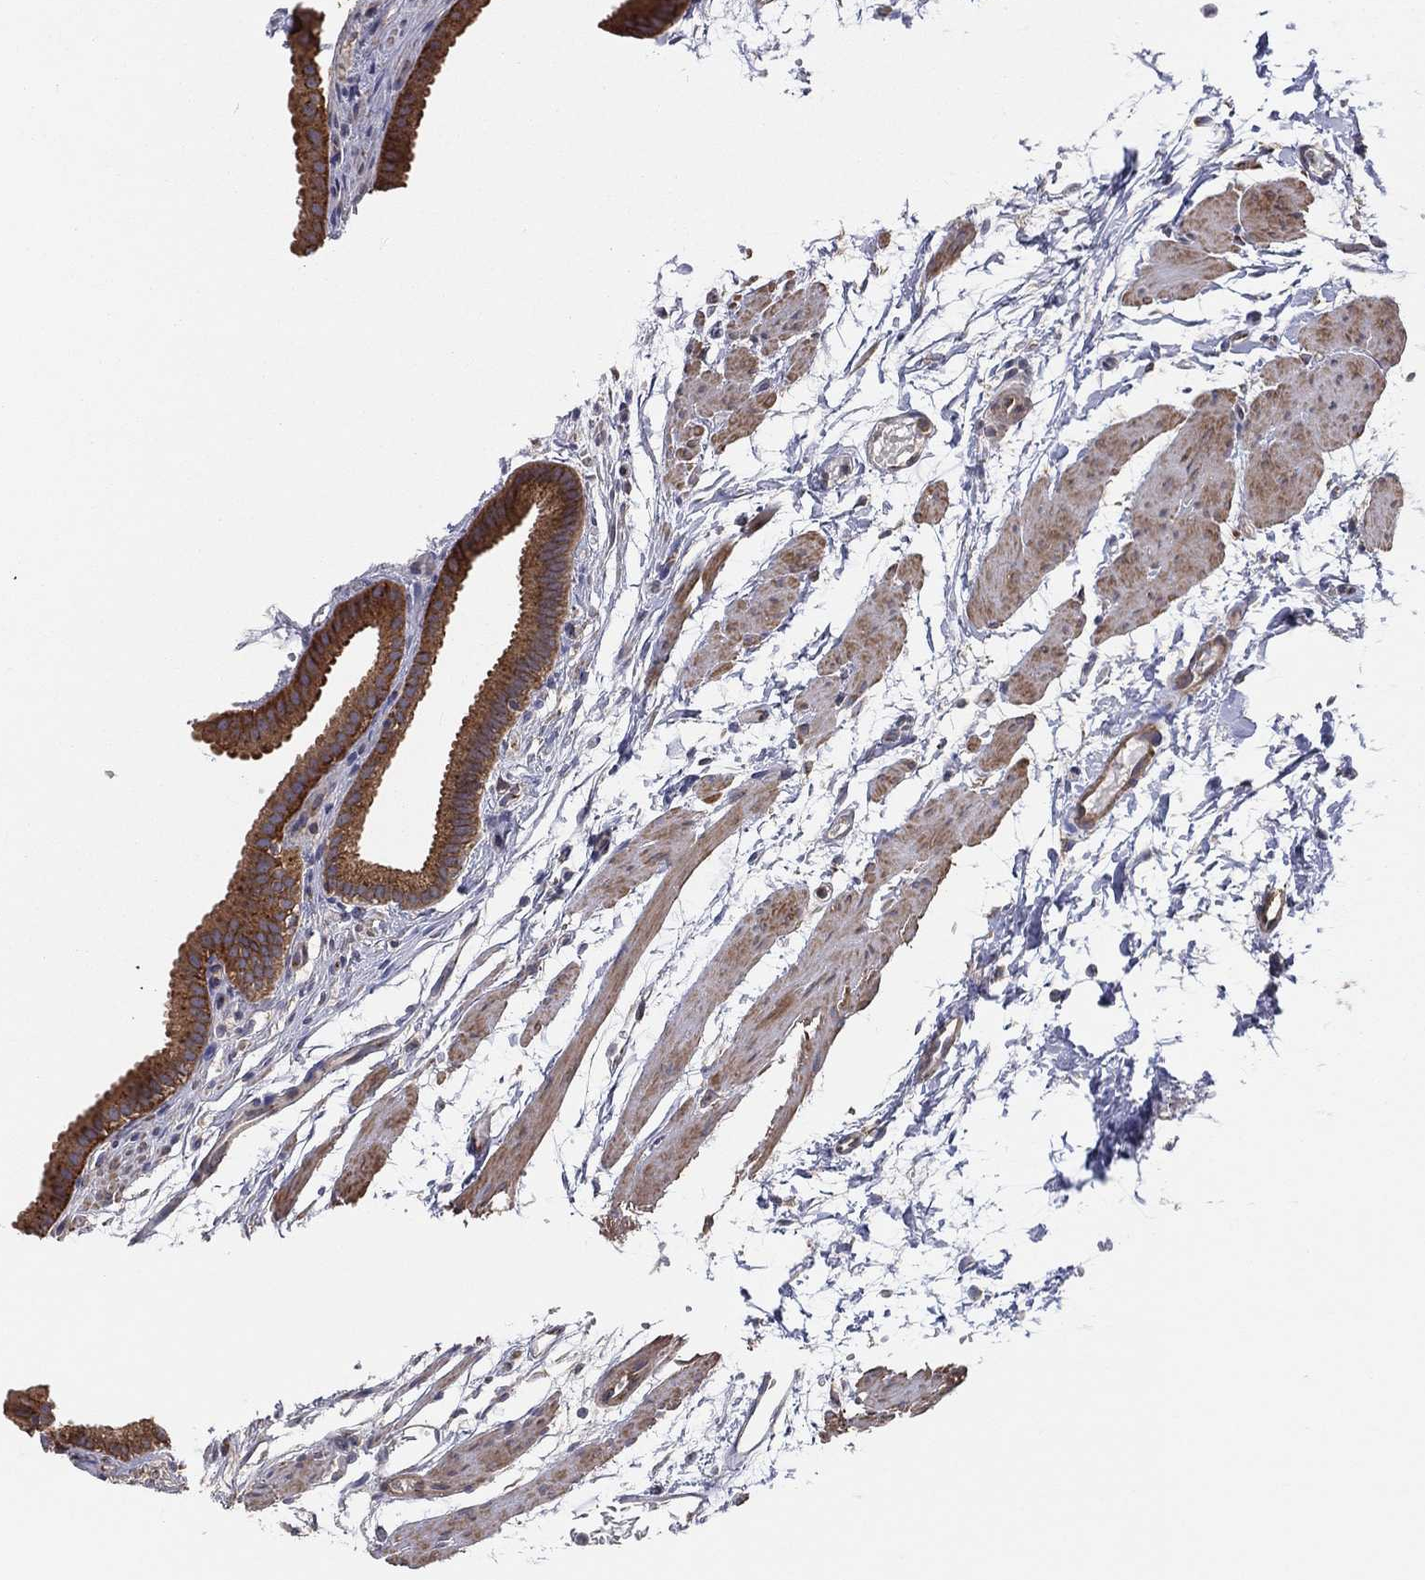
{"staining": {"intensity": "strong", "quantity": "25%-75%", "location": "cytoplasmic/membranous"}, "tissue": "gallbladder", "cell_type": "Glandular cells", "image_type": "normal", "snomed": [{"axis": "morphology", "description": "Normal tissue, NOS"}, {"axis": "topography", "description": "Gallbladder"}, {"axis": "topography", "description": "Peripheral nerve tissue"}], "caption": "Protein staining demonstrates strong cytoplasmic/membranous expression in about 25%-75% of glandular cells in benign gallbladder.", "gene": "EIF2B5", "patient": {"sex": "female", "age": 45}}